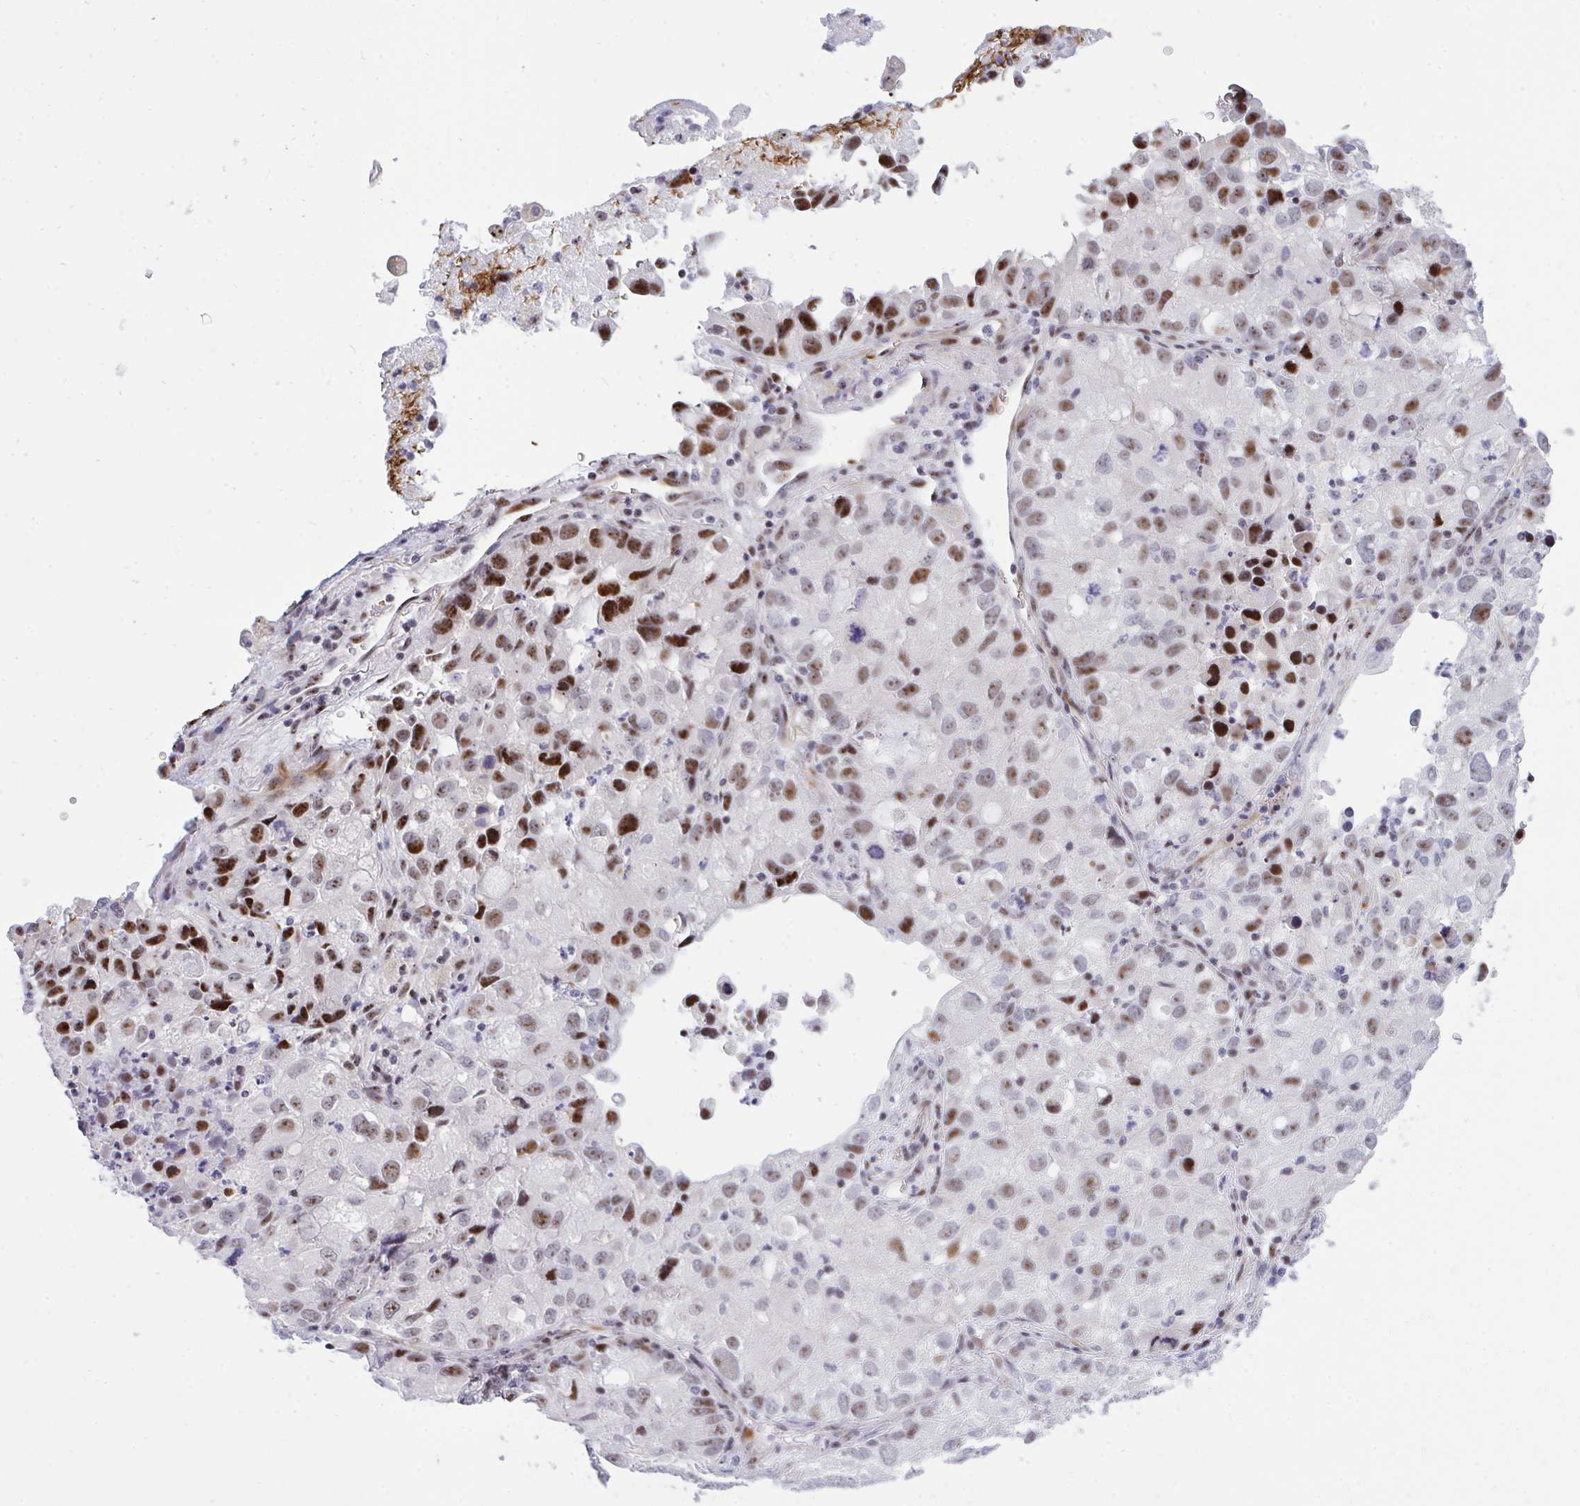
{"staining": {"intensity": "strong", "quantity": "<25%", "location": "nuclear"}, "tissue": "lung cancer", "cell_type": "Tumor cells", "image_type": "cancer", "snomed": [{"axis": "morphology", "description": "Normal morphology"}, {"axis": "morphology", "description": "Adenocarcinoma, NOS"}, {"axis": "topography", "description": "Lymph node"}, {"axis": "topography", "description": "Lung"}], "caption": "IHC staining of lung cancer (adenocarcinoma), which exhibits medium levels of strong nuclear staining in about <25% of tumor cells indicating strong nuclear protein positivity. The staining was performed using DAB (brown) for protein detection and nuclei were counterstained in hematoxylin (blue).", "gene": "PLPPR3", "patient": {"sex": "female", "age": 51}}